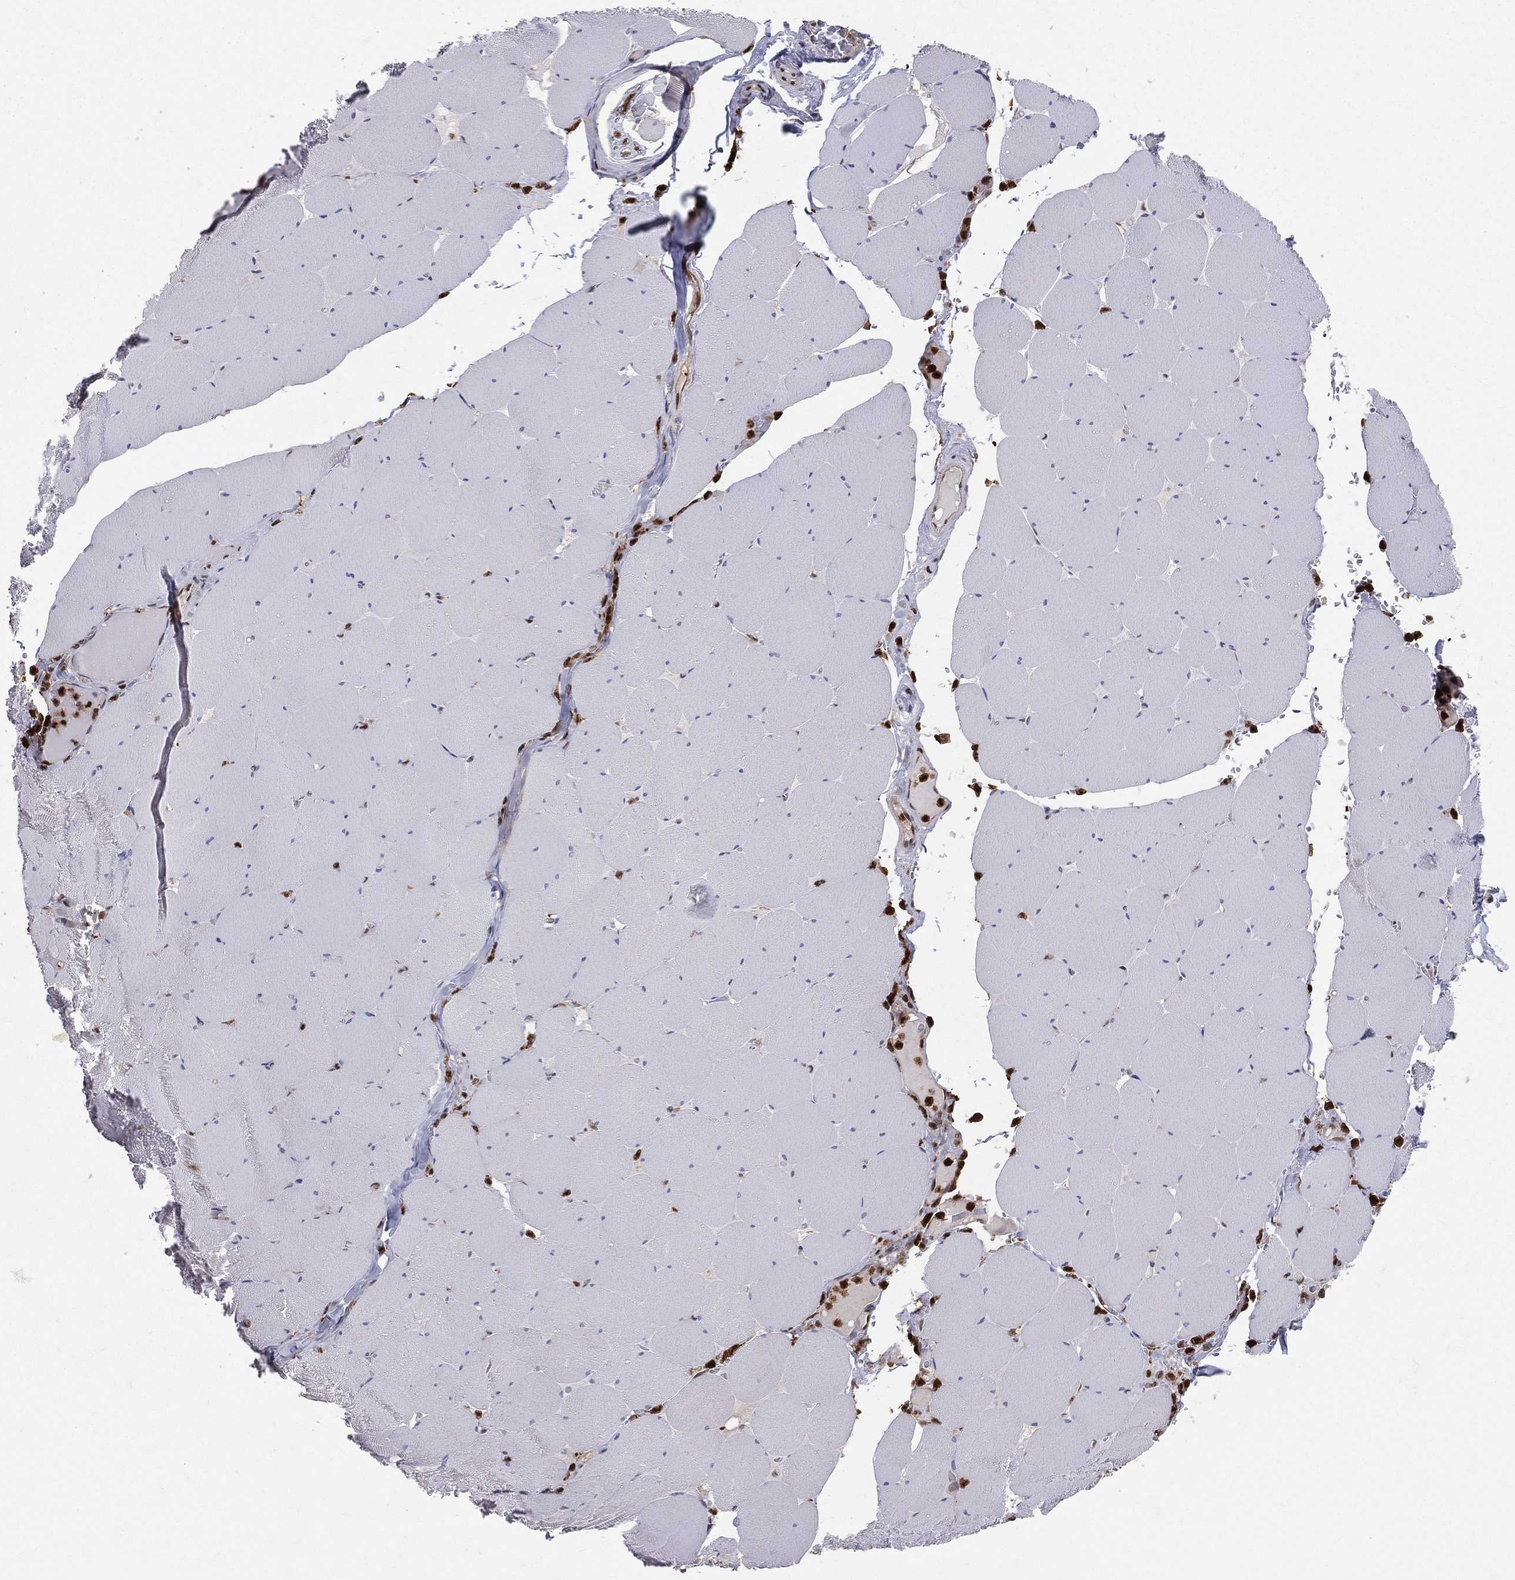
{"staining": {"intensity": "negative", "quantity": "none", "location": "none"}, "tissue": "skeletal muscle", "cell_type": "Myocytes", "image_type": "normal", "snomed": [{"axis": "morphology", "description": "Normal tissue, NOS"}, {"axis": "morphology", "description": "Malignant melanoma, Metastatic site"}, {"axis": "topography", "description": "Skeletal muscle"}], "caption": "Immunohistochemistry image of unremarkable human skeletal muscle stained for a protein (brown), which exhibits no expression in myocytes.", "gene": "ENO1", "patient": {"sex": "male", "age": 50}}